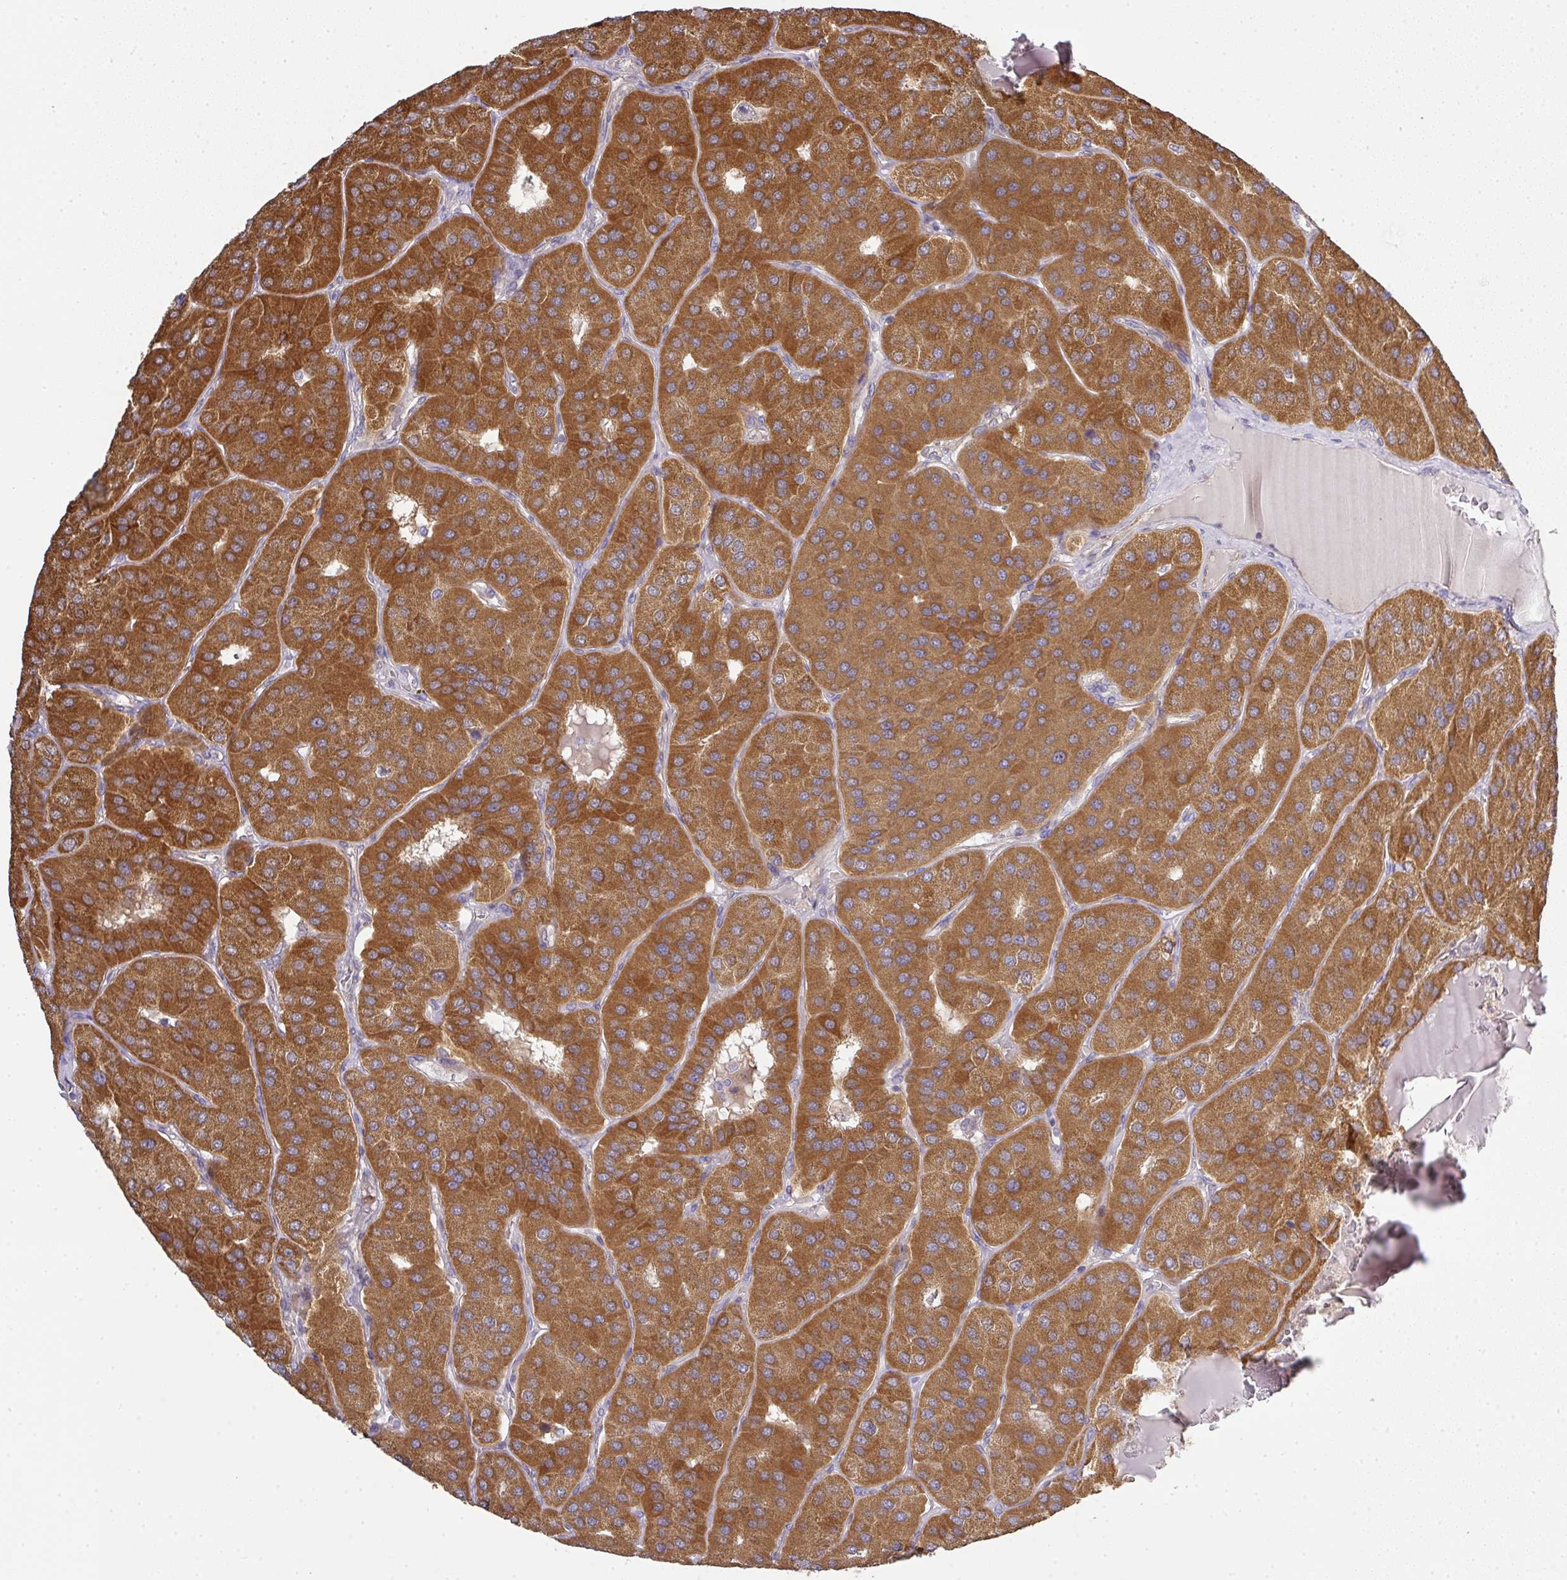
{"staining": {"intensity": "strong", "quantity": ">75%", "location": "cytoplasmic/membranous"}, "tissue": "parathyroid gland", "cell_type": "Glandular cells", "image_type": "normal", "snomed": [{"axis": "morphology", "description": "Normal tissue, NOS"}, {"axis": "morphology", "description": "Adenoma, NOS"}, {"axis": "topography", "description": "Parathyroid gland"}], "caption": "Protein analysis of normal parathyroid gland exhibits strong cytoplasmic/membranous positivity in about >75% of glandular cells. Immunohistochemistry stains the protein in brown and the nuclei are stained blue.", "gene": "STK35", "patient": {"sex": "female", "age": 86}}